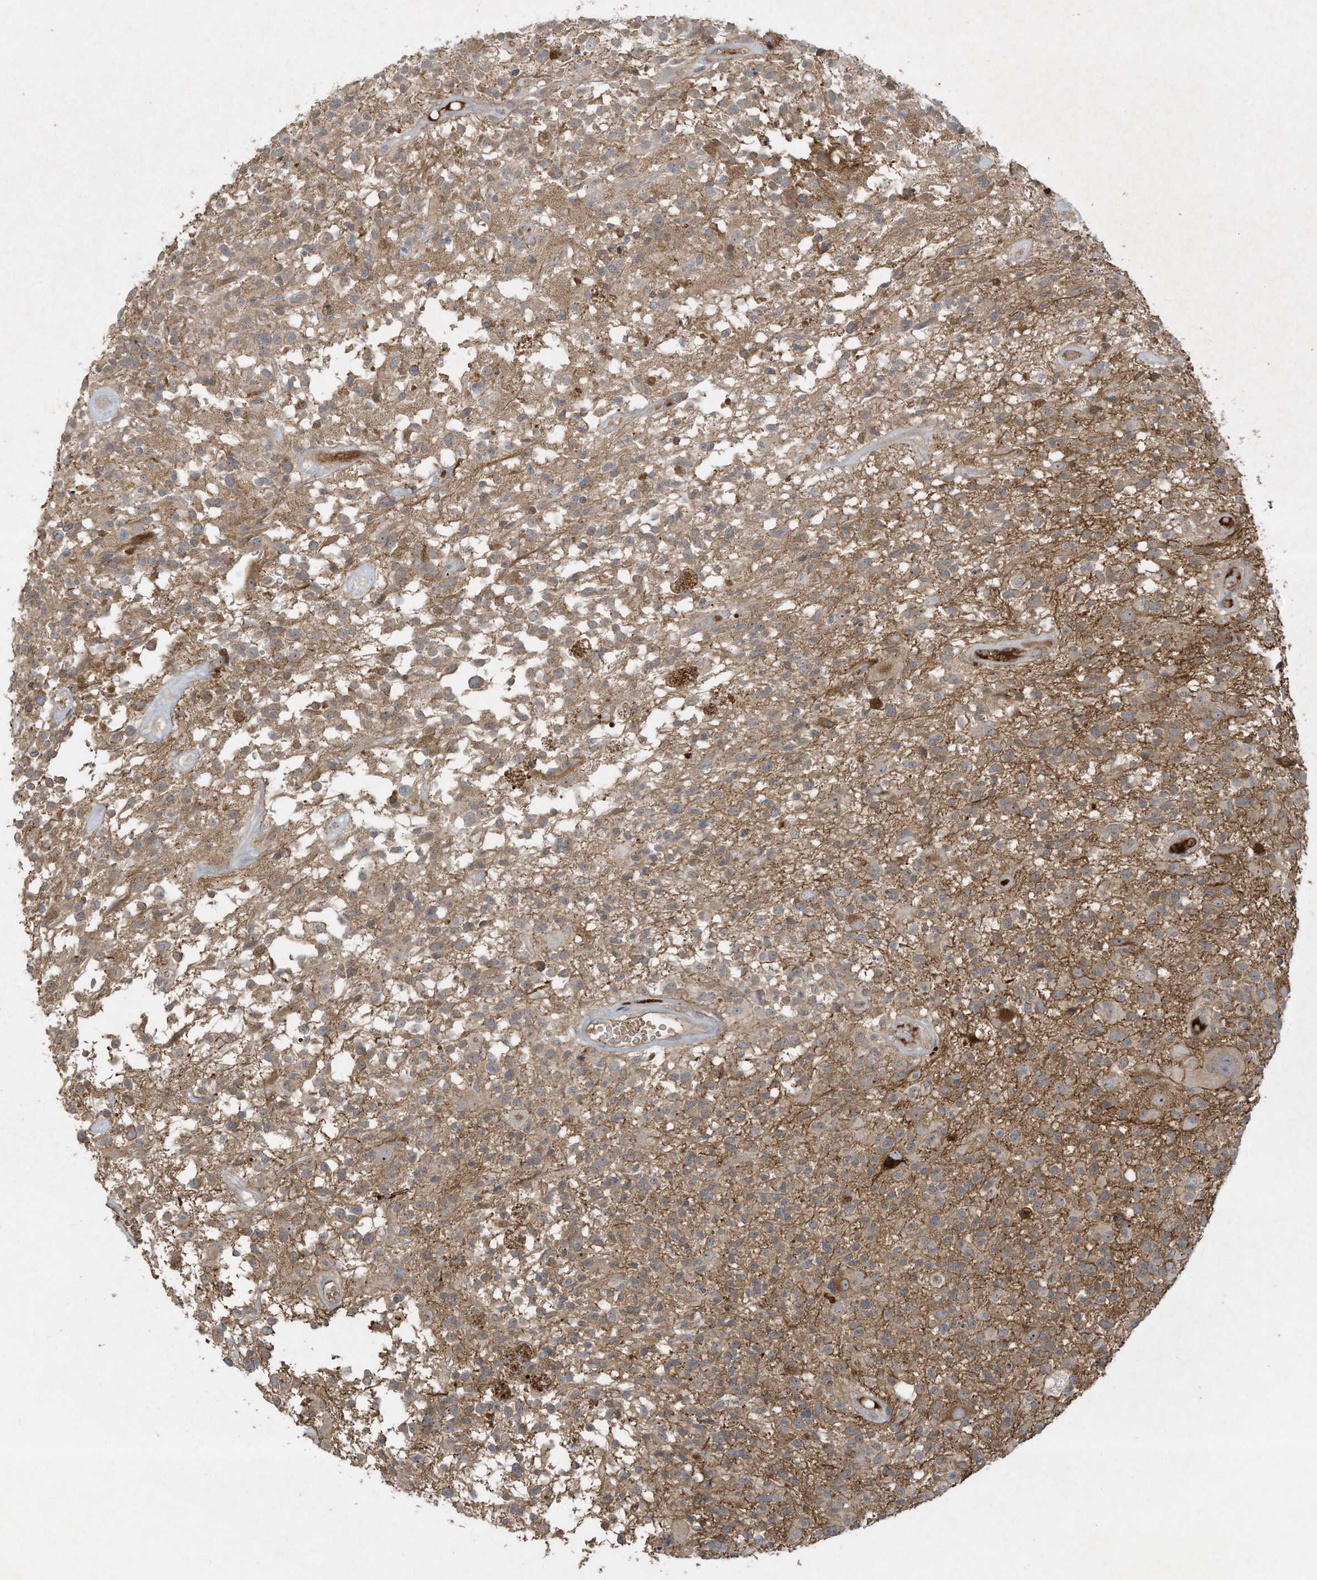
{"staining": {"intensity": "weak", "quantity": ">75%", "location": "cytoplasmic/membranous"}, "tissue": "glioma", "cell_type": "Tumor cells", "image_type": "cancer", "snomed": [{"axis": "morphology", "description": "Glioma, malignant, High grade"}, {"axis": "morphology", "description": "Glioblastoma, NOS"}, {"axis": "topography", "description": "Brain"}], "caption": "Brown immunohistochemical staining in glioma displays weak cytoplasmic/membranous expression in about >75% of tumor cells.", "gene": "FETUB", "patient": {"sex": "male", "age": 60}}